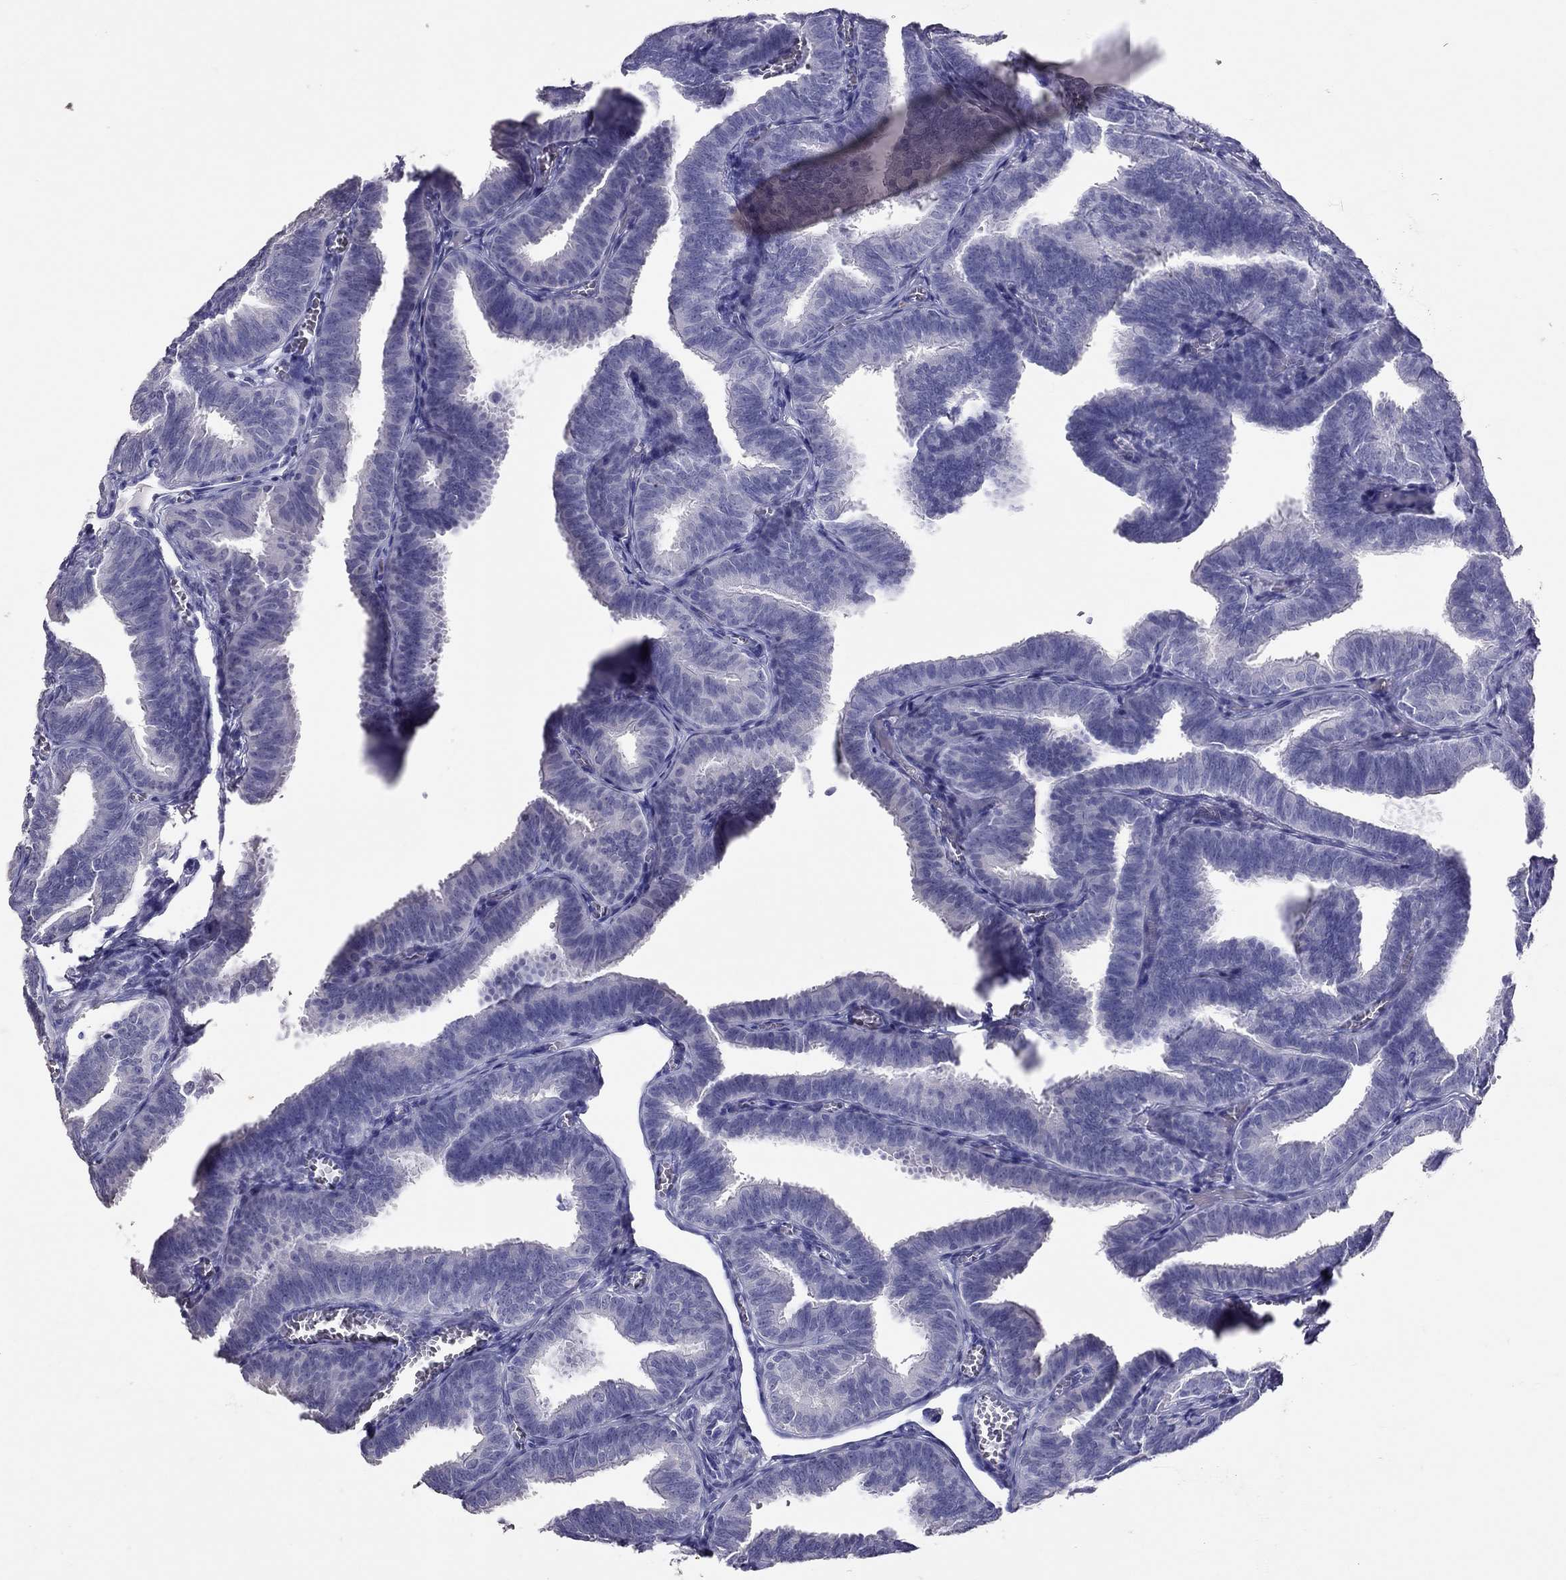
{"staining": {"intensity": "negative", "quantity": "none", "location": "none"}, "tissue": "fallopian tube", "cell_type": "Glandular cells", "image_type": "normal", "snomed": [{"axis": "morphology", "description": "Normal tissue, NOS"}, {"axis": "topography", "description": "Fallopian tube"}], "caption": "IHC histopathology image of unremarkable fallopian tube: fallopian tube stained with DAB (3,3'-diaminobenzidine) reveals no significant protein positivity in glandular cells.", "gene": "PSMB11", "patient": {"sex": "female", "age": 25}}